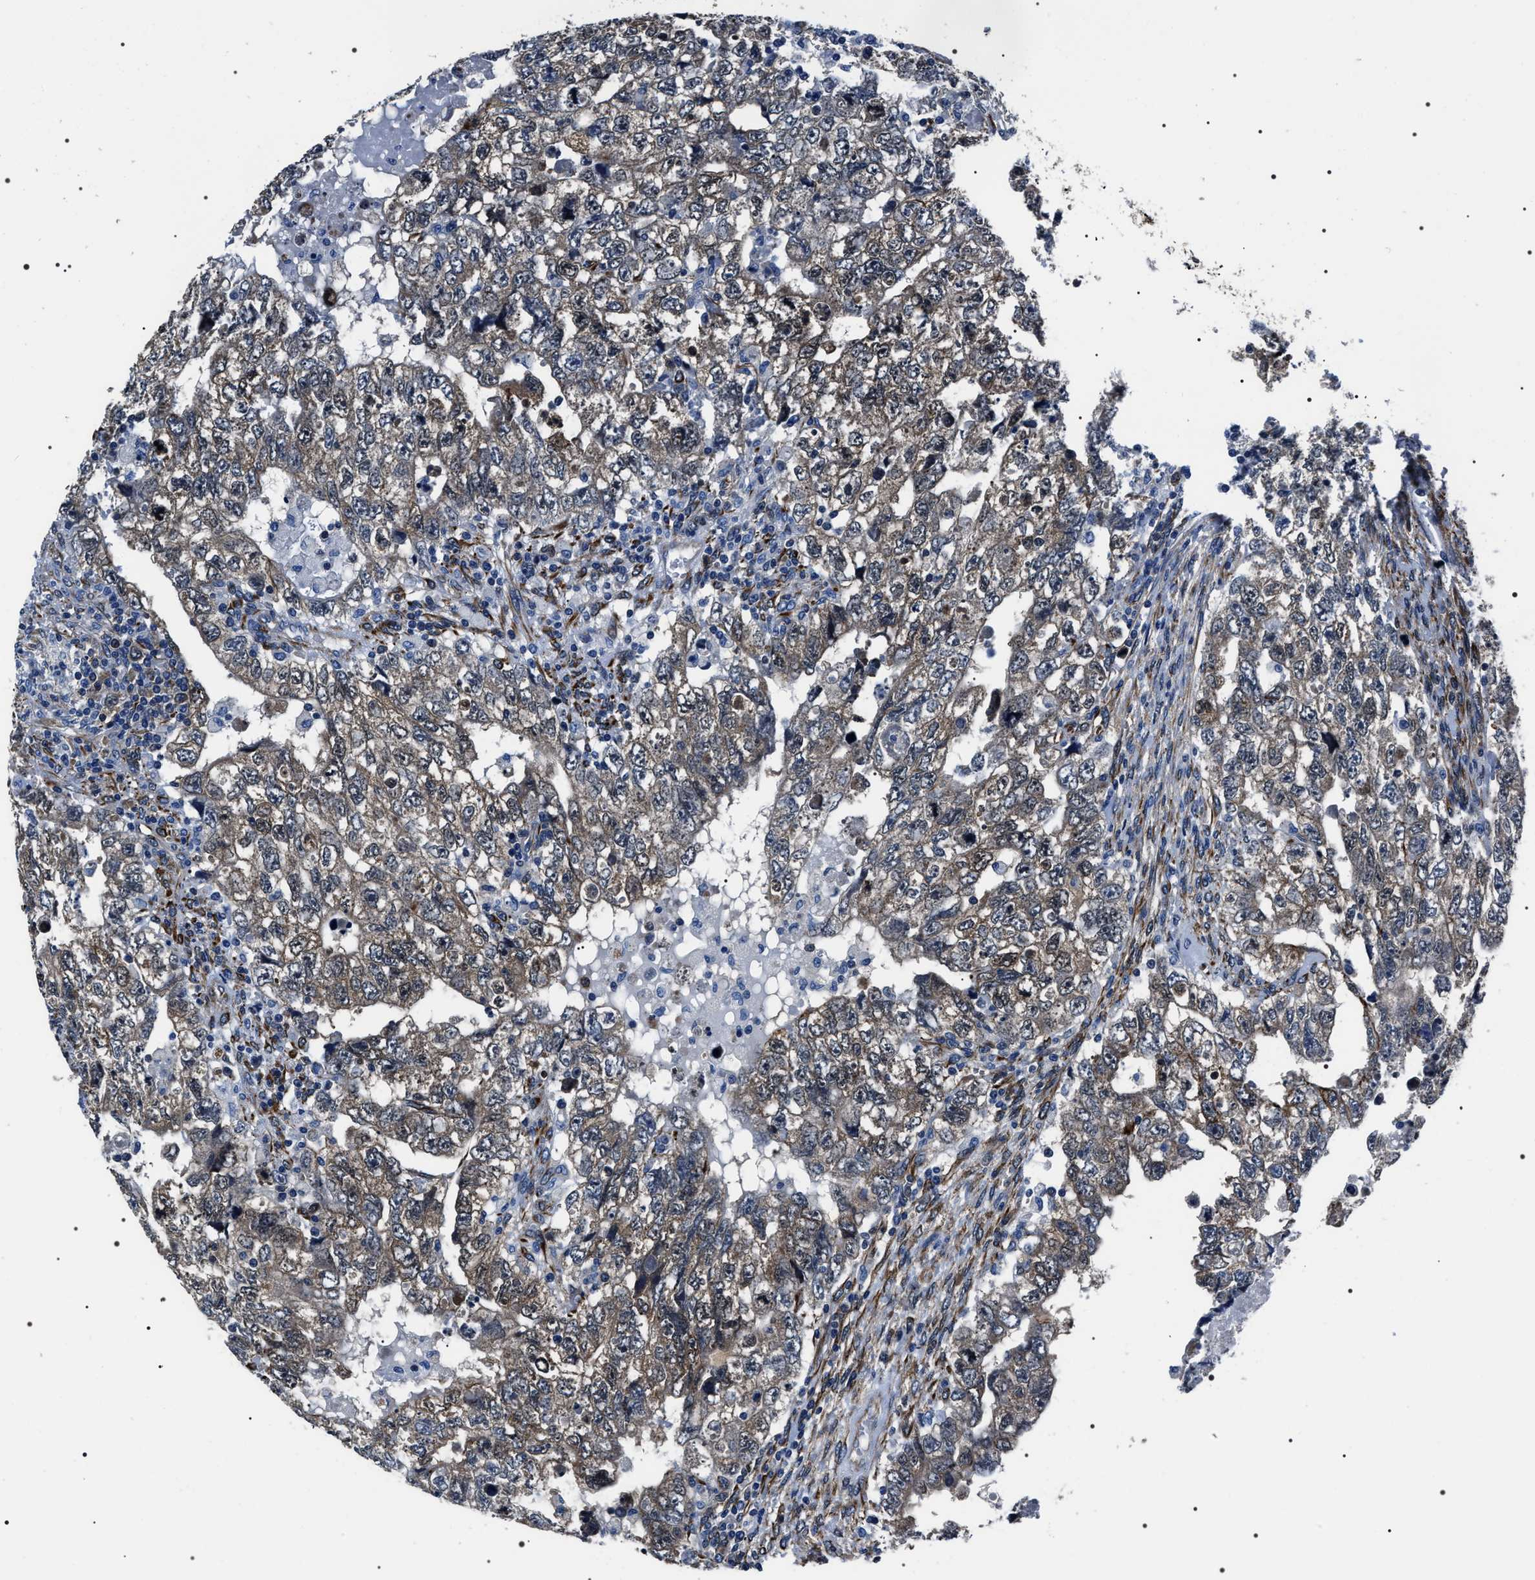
{"staining": {"intensity": "weak", "quantity": ">75%", "location": "cytoplasmic/membranous"}, "tissue": "testis cancer", "cell_type": "Tumor cells", "image_type": "cancer", "snomed": [{"axis": "morphology", "description": "Carcinoma, Embryonal, NOS"}, {"axis": "topography", "description": "Testis"}], "caption": "This histopathology image displays embryonal carcinoma (testis) stained with IHC to label a protein in brown. The cytoplasmic/membranous of tumor cells show weak positivity for the protein. Nuclei are counter-stained blue.", "gene": "BAG2", "patient": {"sex": "male", "age": 36}}